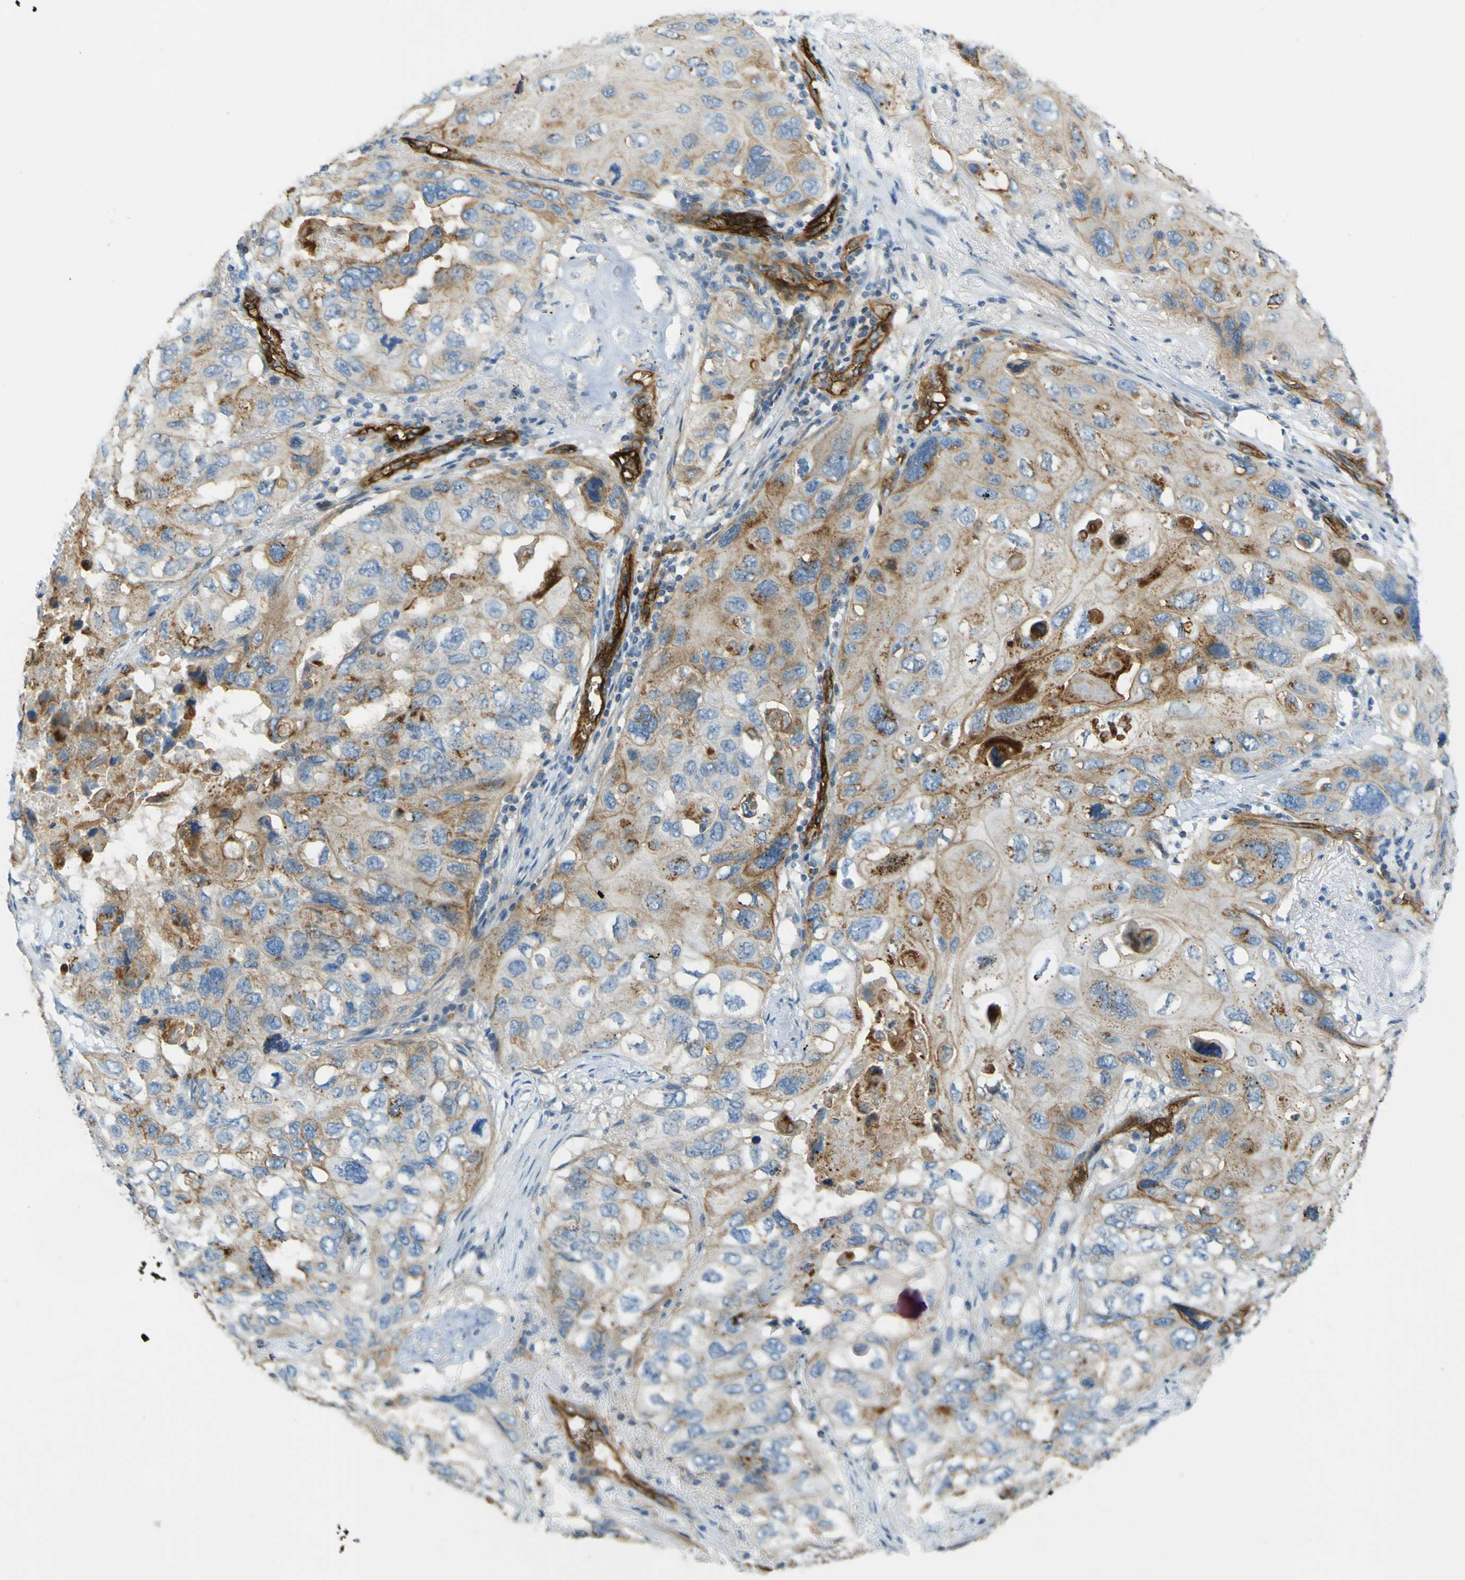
{"staining": {"intensity": "moderate", "quantity": "25%-75%", "location": "cytoplasmic/membranous"}, "tissue": "lung cancer", "cell_type": "Tumor cells", "image_type": "cancer", "snomed": [{"axis": "morphology", "description": "Squamous cell carcinoma, NOS"}, {"axis": "topography", "description": "Lung"}], "caption": "Moderate cytoplasmic/membranous positivity is present in about 25%-75% of tumor cells in lung cancer. Nuclei are stained in blue.", "gene": "PLXDC1", "patient": {"sex": "female", "age": 73}}